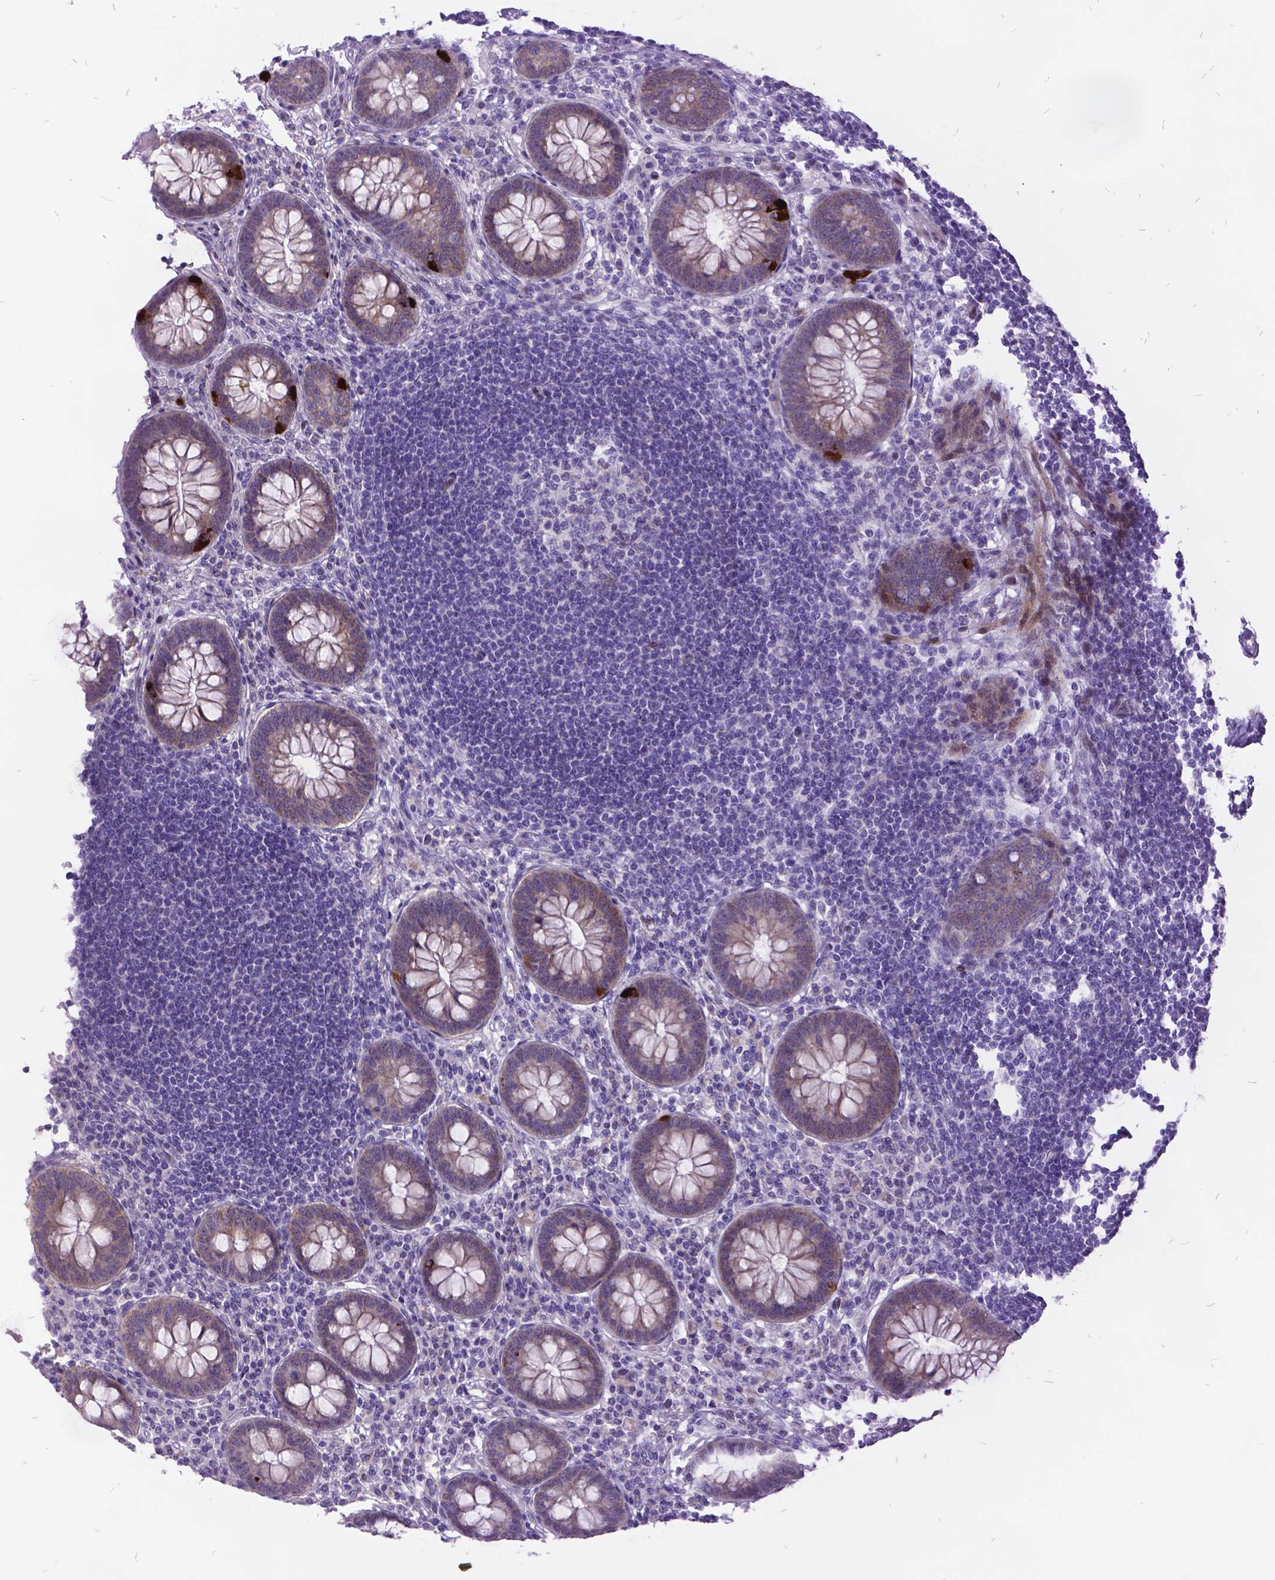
{"staining": {"intensity": "strong", "quantity": "<25%", "location": "cytoplasmic/membranous"}, "tissue": "appendix", "cell_type": "Glandular cells", "image_type": "normal", "snomed": [{"axis": "morphology", "description": "Normal tissue, NOS"}, {"axis": "topography", "description": "Appendix"}], "caption": "Glandular cells exhibit medium levels of strong cytoplasmic/membranous expression in approximately <25% of cells in normal appendix. The protein of interest is stained brown, and the nuclei are stained in blue (DAB IHC with brightfield microscopy, high magnification).", "gene": "ITGB6", "patient": {"sex": "female", "age": 57}}